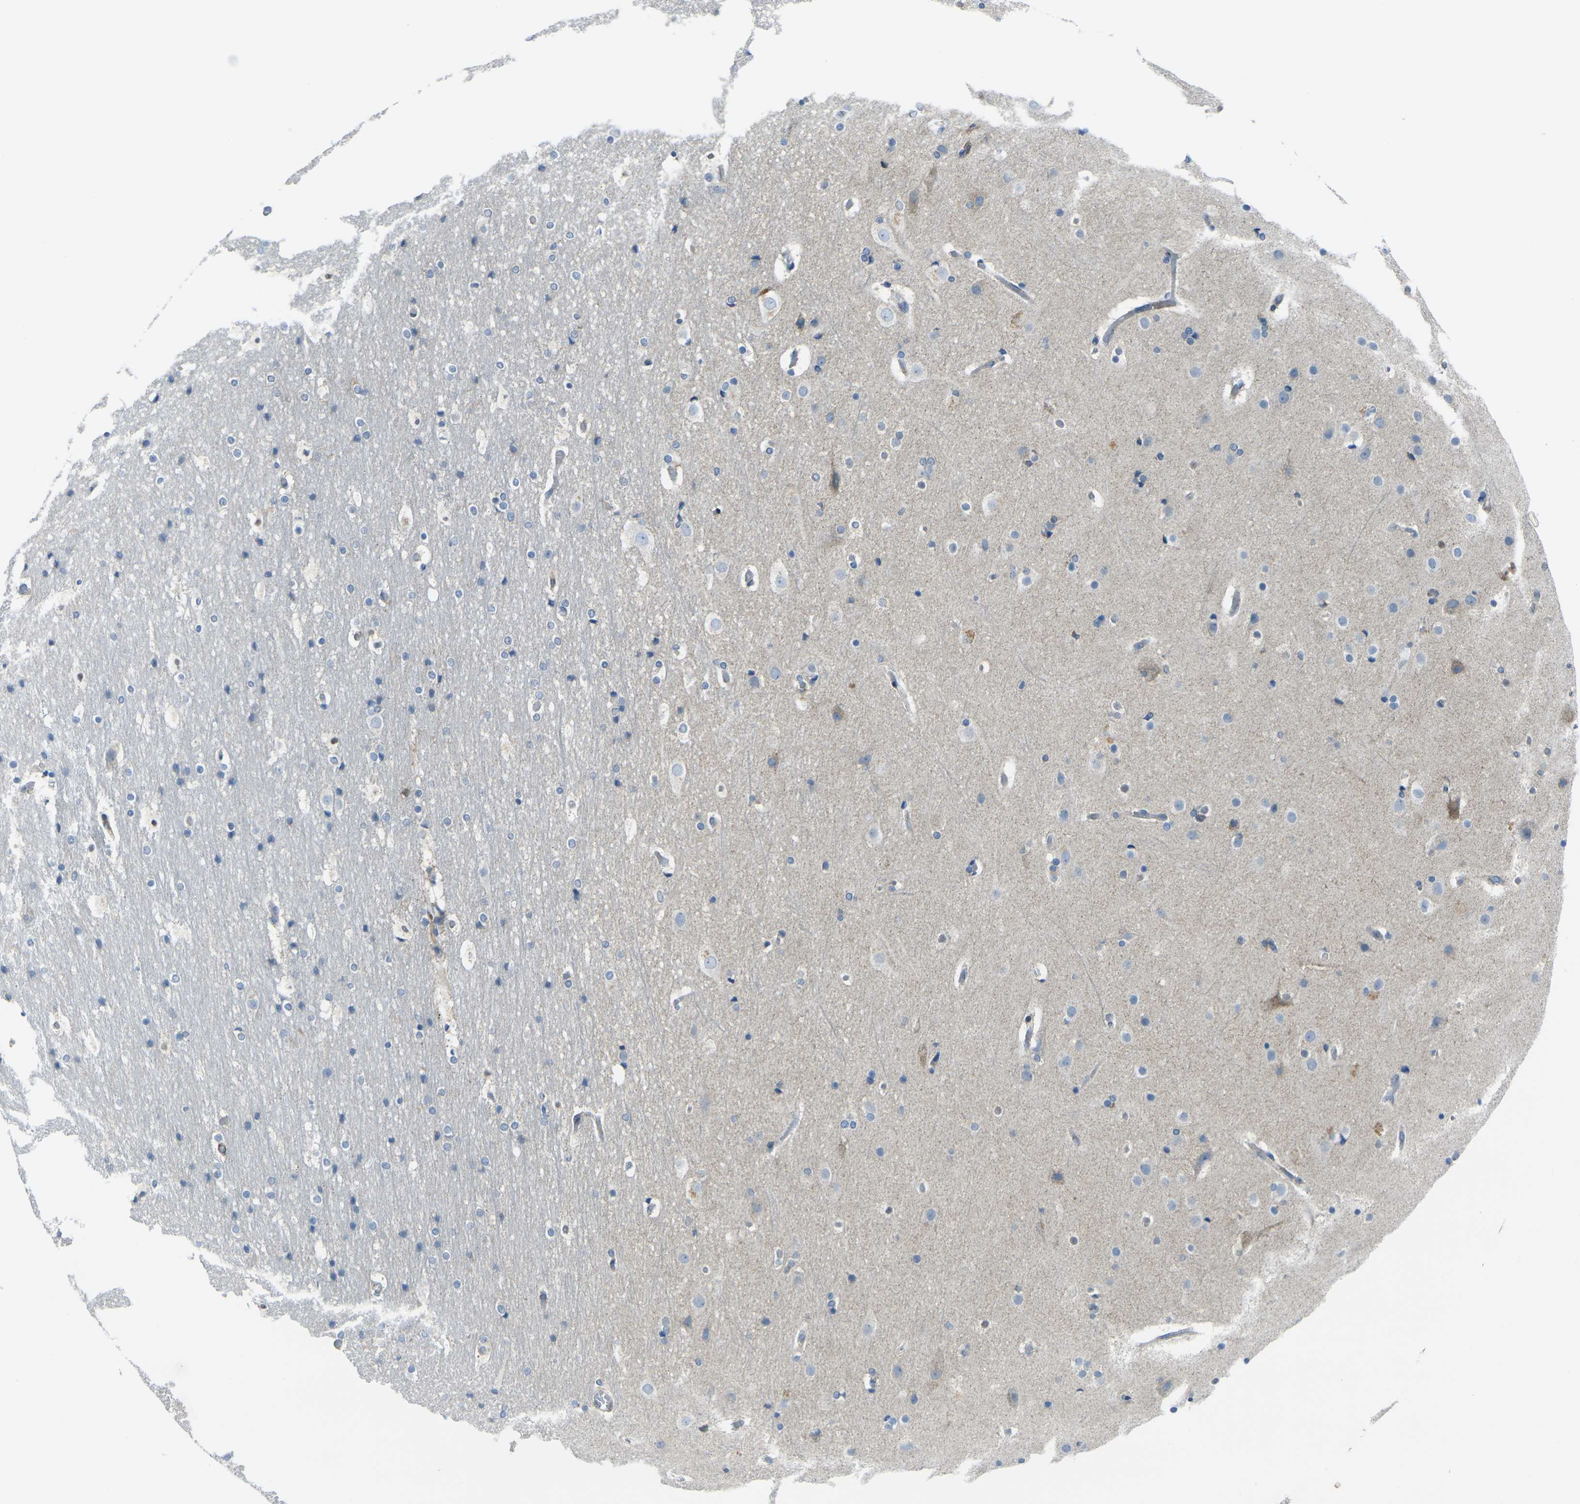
{"staining": {"intensity": "weak", "quantity": ">75%", "location": "cytoplasmic/membranous"}, "tissue": "cerebral cortex", "cell_type": "Endothelial cells", "image_type": "normal", "snomed": [{"axis": "morphology", "description": "Normal tissue, NOS"}, {"axis": "topography", "description": "Cerebral cortex"}], "caption": "Protein staining exhibits weak cytoplasmic/membranous expression in approximately >75% of endothelial cells in unremarkable cerebral cortex. The staining was performed using DAB, with brown indicating positive protein expression. Nuclei are stained blue with hematoxylin.", "gene": "CELSR2", "patient": {"sex": "male", "age": 57}}